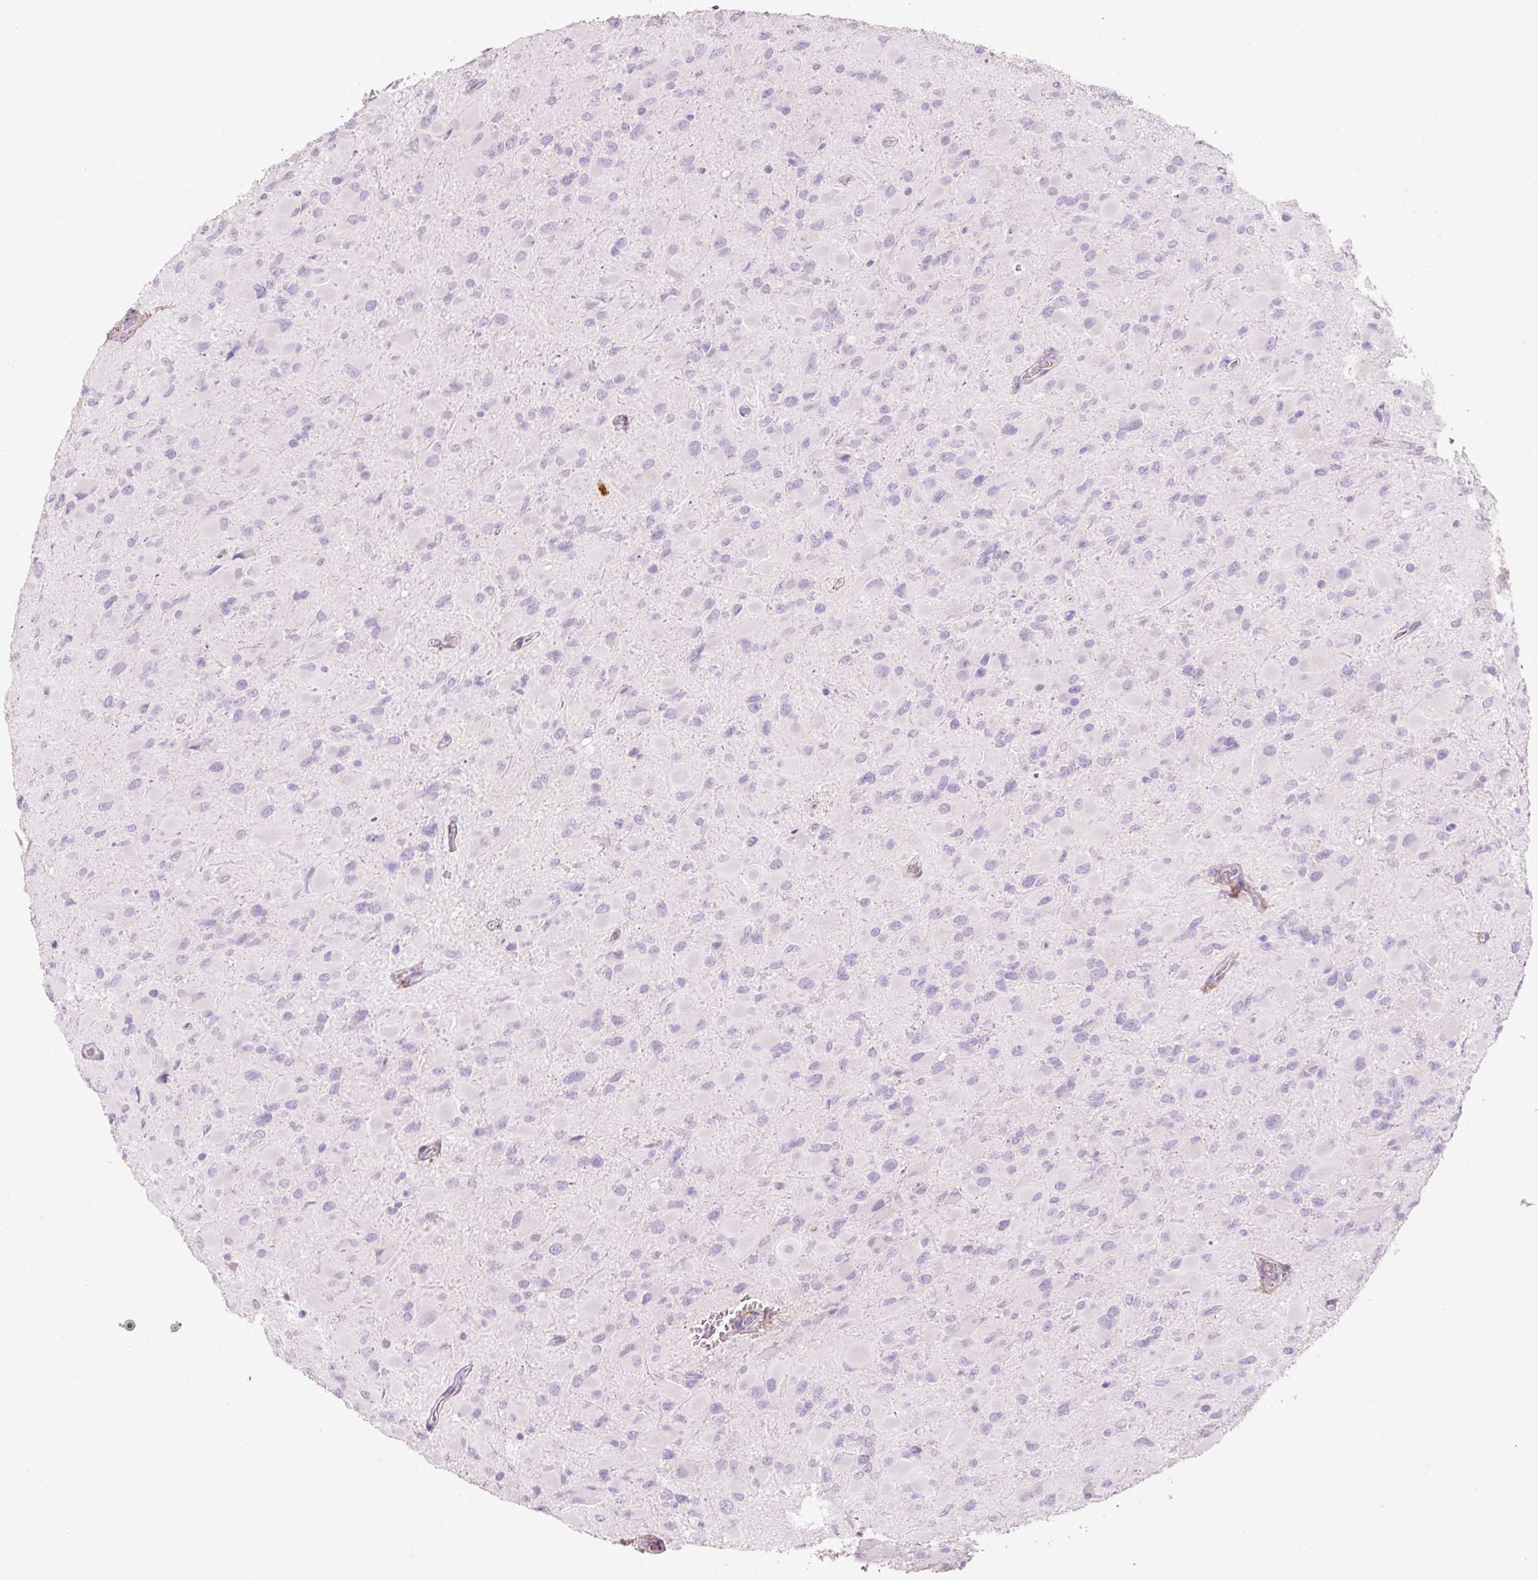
{"staining": {"intensity": "negative", "quantity": "none", "location": "none"}, "tissue": "glioma", "cell_type": "Tumor cells", "image_type": "cancer", "snomed": [{"axis": "morphology", "description": "Glioma, malignant, High grade"}, {"axis": "topography", "description": "Cerebral cortex"}], "caption": "There is no significant expression in tumor cells of glioma.", "gene": "MFAP4", "patient": {"sex": "female", "age": 36}}